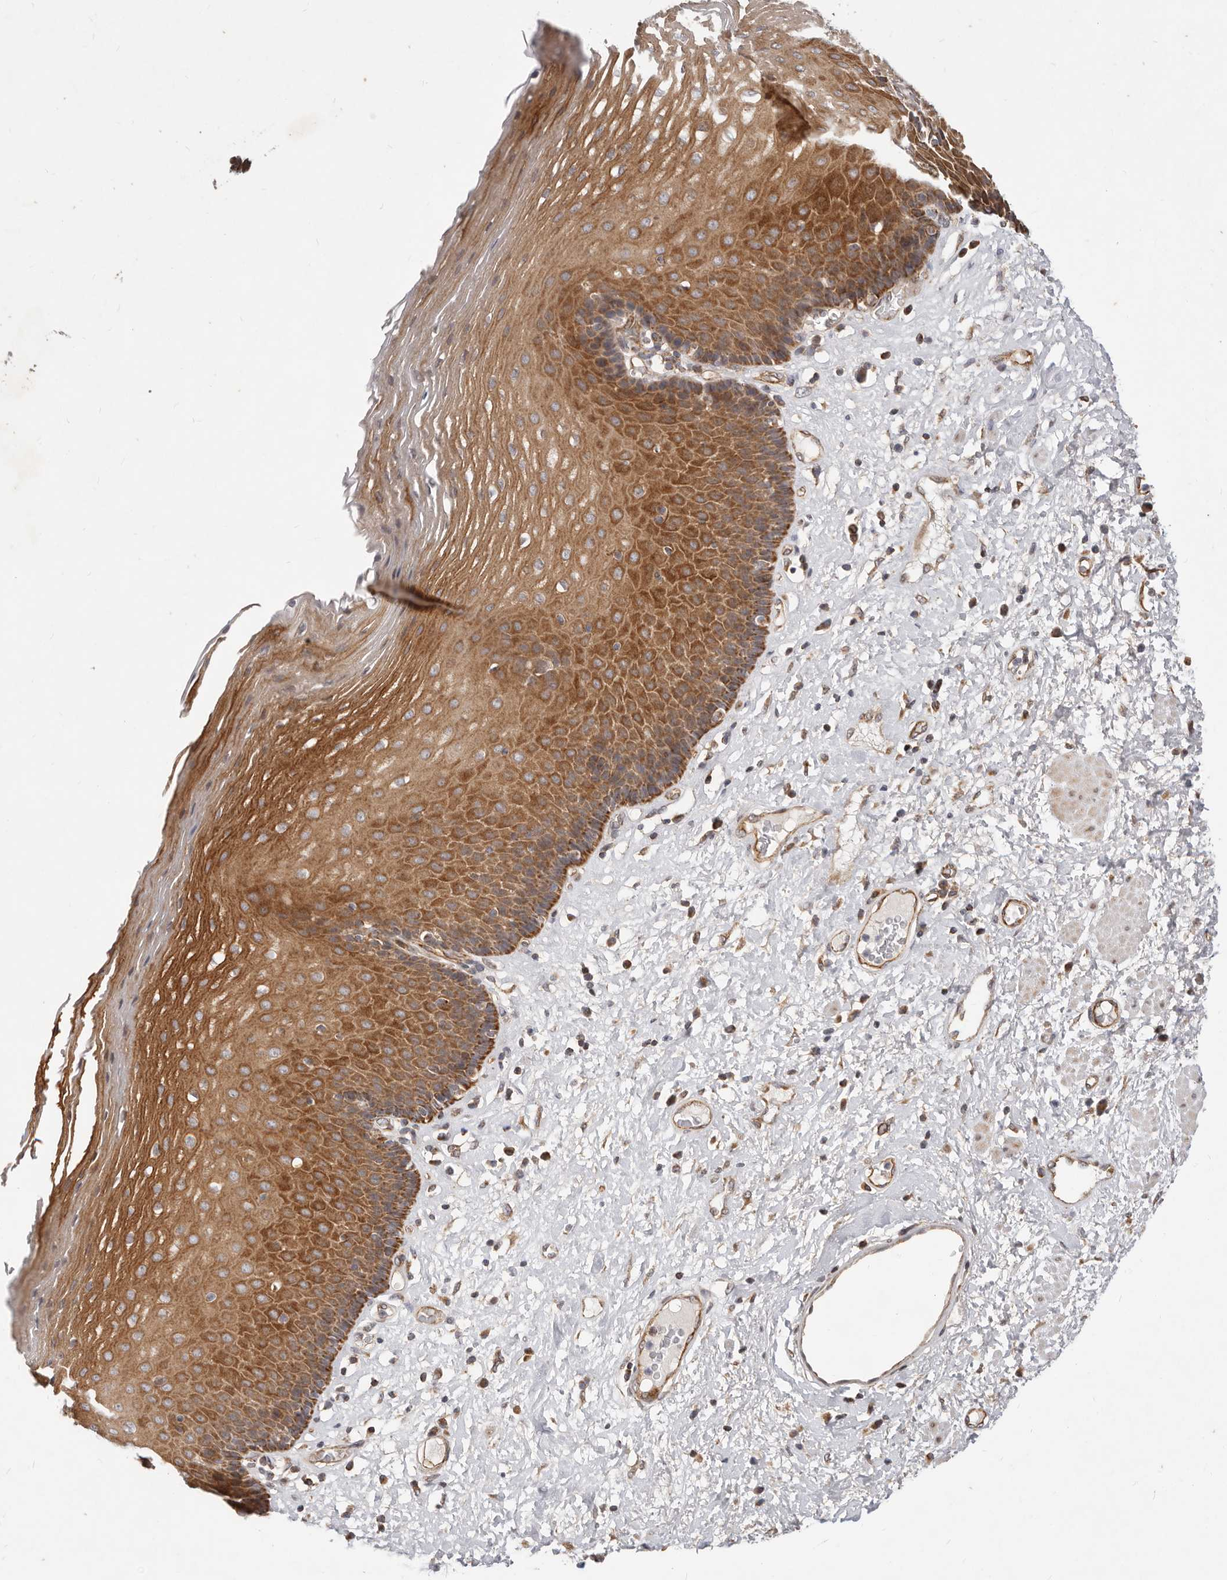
{"staining": {"intensity": "moderate", "quantity": ">75%", "location": "cytoplasmic/membranous"}, "tissue": "esophagus", "cell_type": "Squamous epithelial cells", "image_type": "normal", "snomed": [{"axis": "morphology", "description": "Normal tissue, NOS"}, {"axis": "morphology", "description": "Adenocarcinoma, NOS"}, {"axis": "topography", "description": "Esophagus"}], "caption": "The micrograph displays staining of normal esophagus, revealing moderate cytoplasmic/membranous protein expression (brown color) within squamous epithelial cells. The staining is performed using DAB (3,3'-diaminobenzidine) brown chromogen to label protein expression. The nuclei are counter-stained blue using hematoxylin.", "gene": "USP49", "patient": {"sex": "male", "age": 62}}